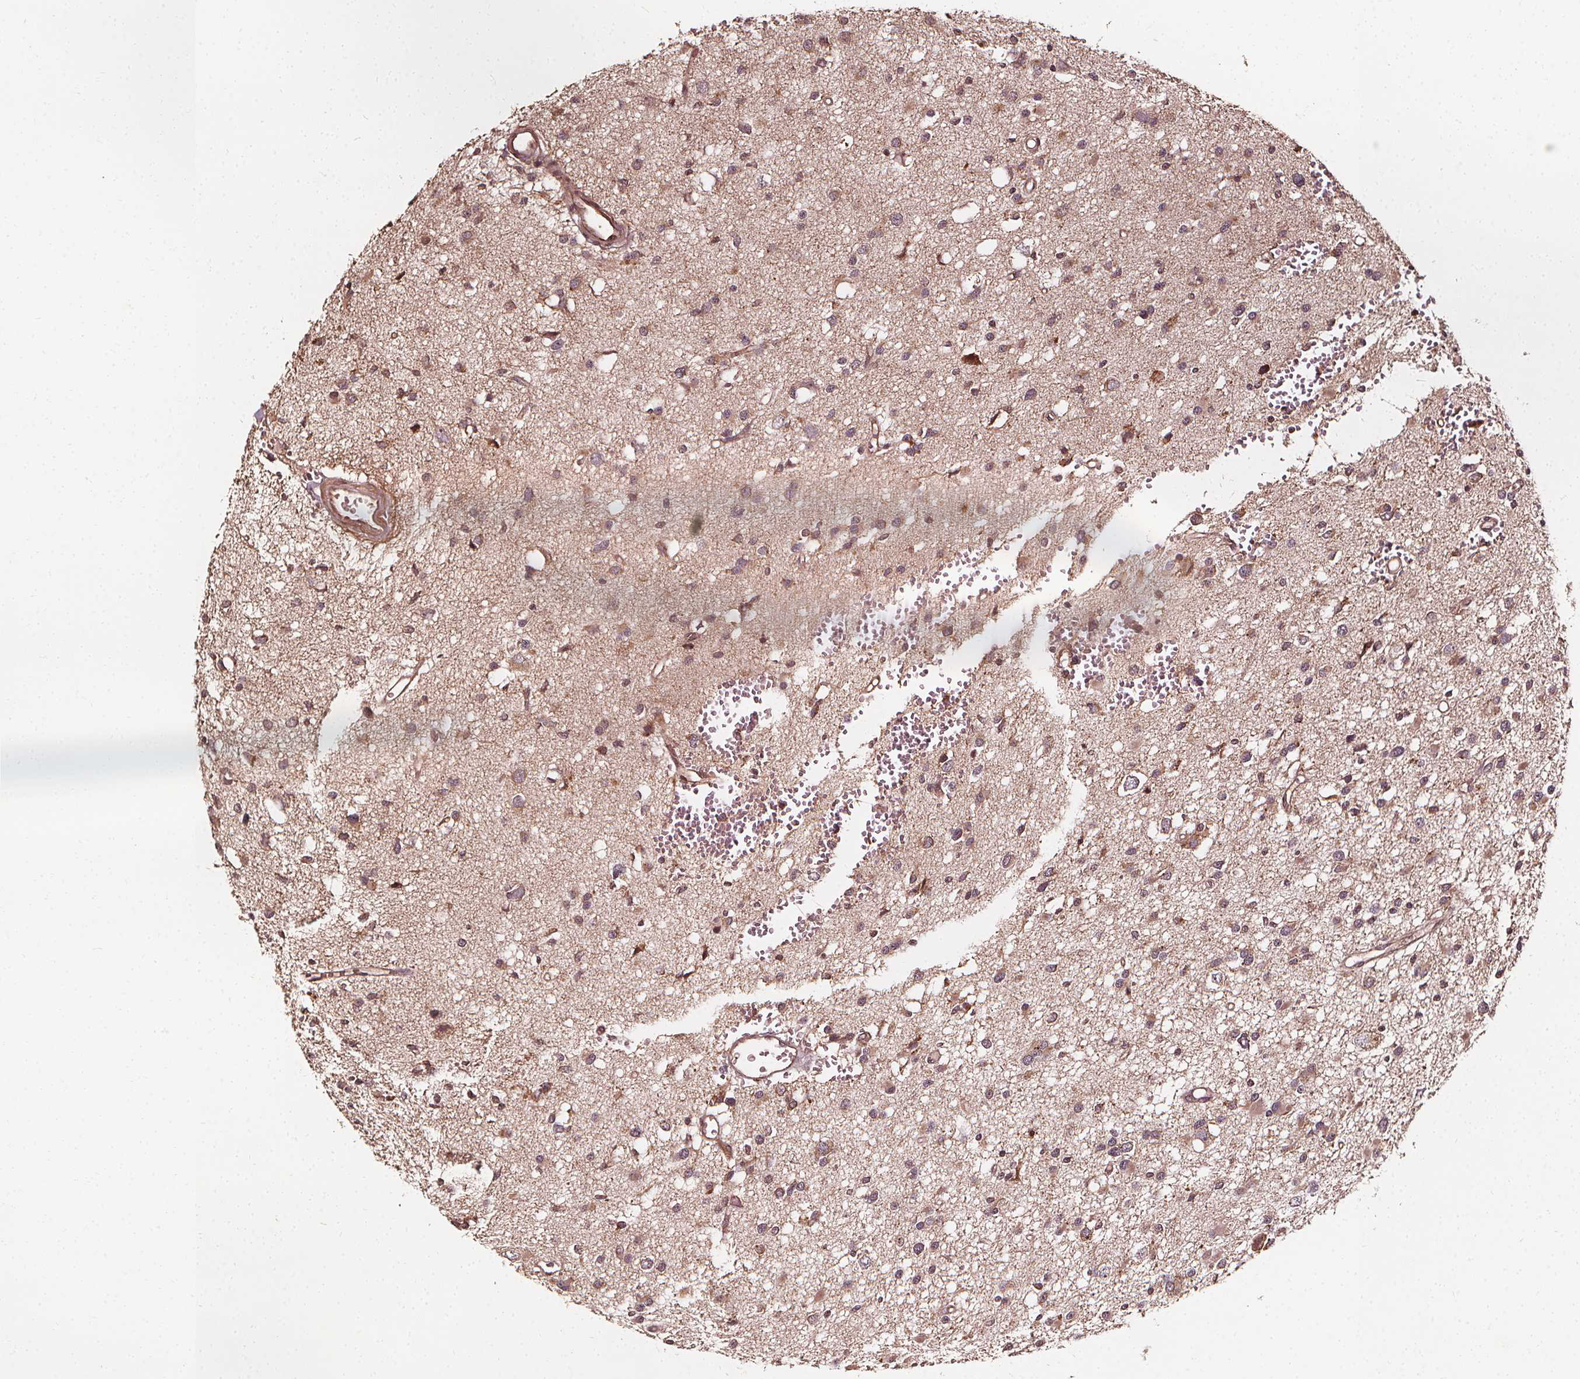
{"staining": {"intensity": "weak", "quantity": ">75%", "location": "cytoplasmic/membranous"}, "tissue": "glioma", "cell_type": "Tumor cells", "image_type": "cancer", "snomed": [{"axis": "morphology", "description": "Glioma, malignant, High grade"}, {"axis": "topography", "description": "Brain"}], "caption": "Brown immunohistochemical staining in human high-grade glioma (malignant) exhibits weak cytoplasmic/membranous positivity in about >75% of tumor cells. The protein of interest is shown in brown color, while the nuclei are stained blue.", "gene": "NPC1", "patient": {"sex": "male", "age": 54}}